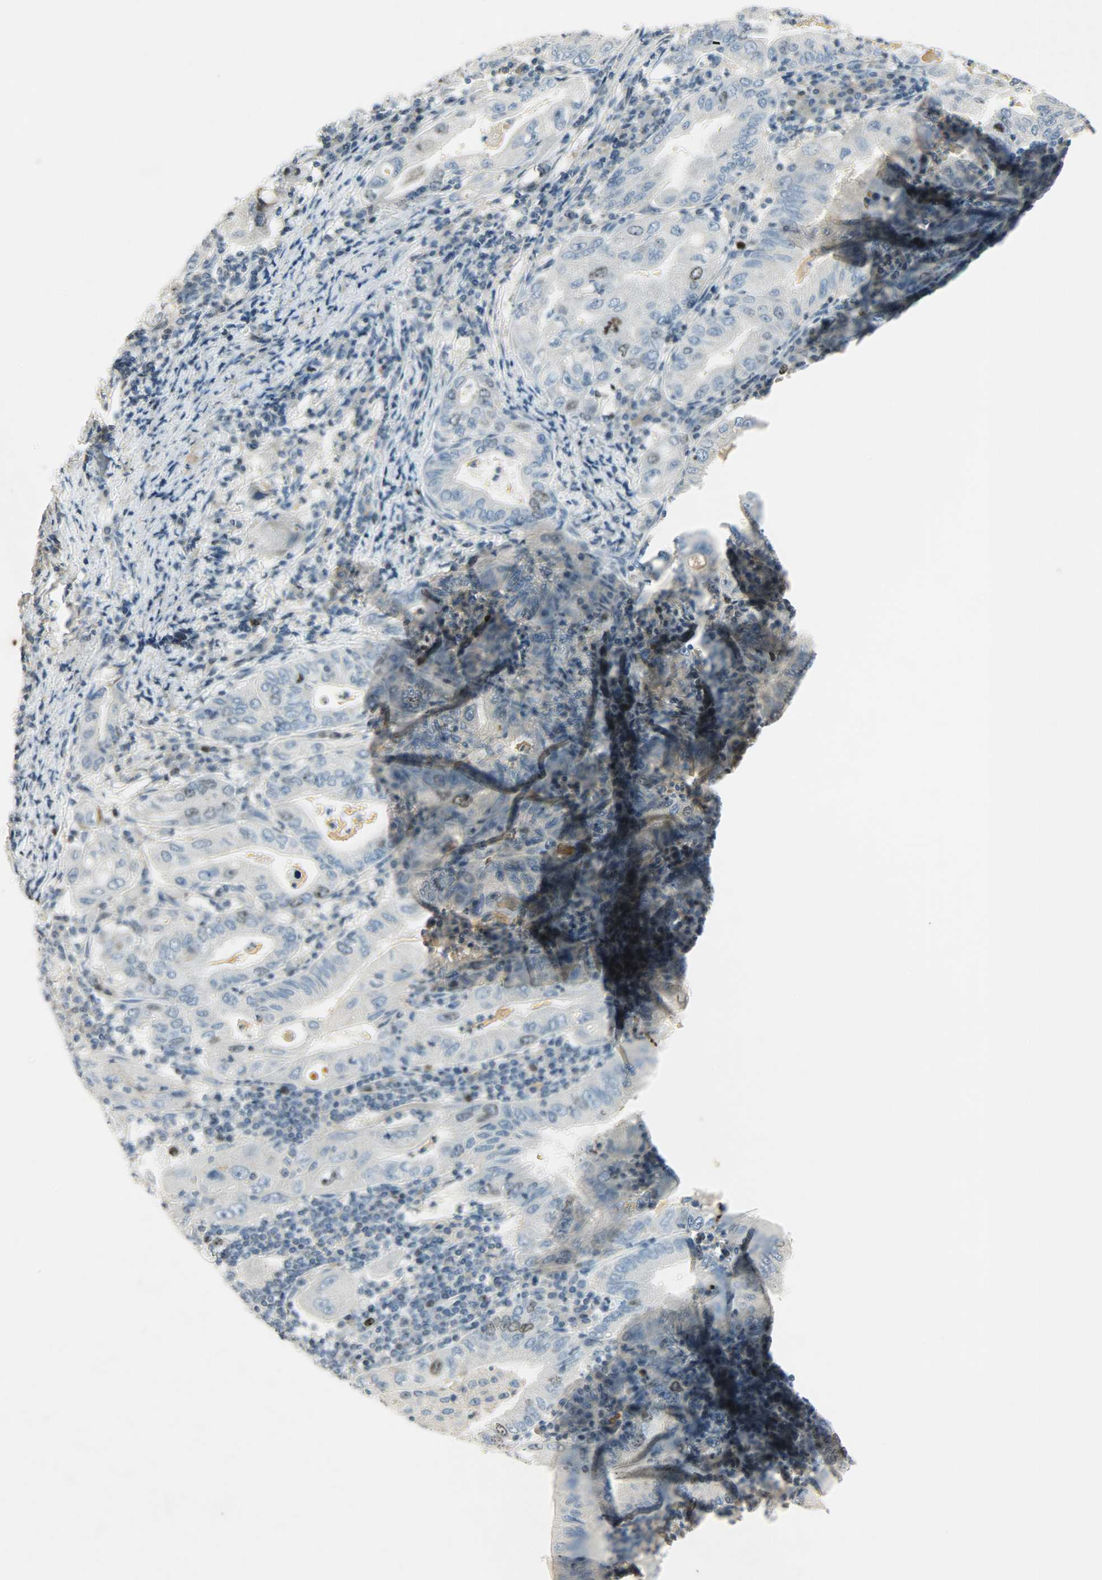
{"staining": {"intensity": "strong", "quantity": "<25%", "location": "nuclear"}, "tissue": "stomach cancer", "cell_type": "Tumor cells", "image_type": "cancer", "snomed": [{"axis": "morphology", "description": "Normal tissue, NOS"}, {"axis": "morphology", "description": "Adenocarcinoma, NOS"}, {"axis": "topography", "description": "Esophagus"}, {"axis": "topography", "description": "Stomach, upper"}, {"axis": "topography", "description": "Peripheral nerve tissue"}], "caption": "The immunohistochemical stain labels strong nuclear expression in tumor cells of stomach cancer (adenocarcinoma) tissue.", "gene": "AURKB", "patient": {"sex": "male", "age": 62}}